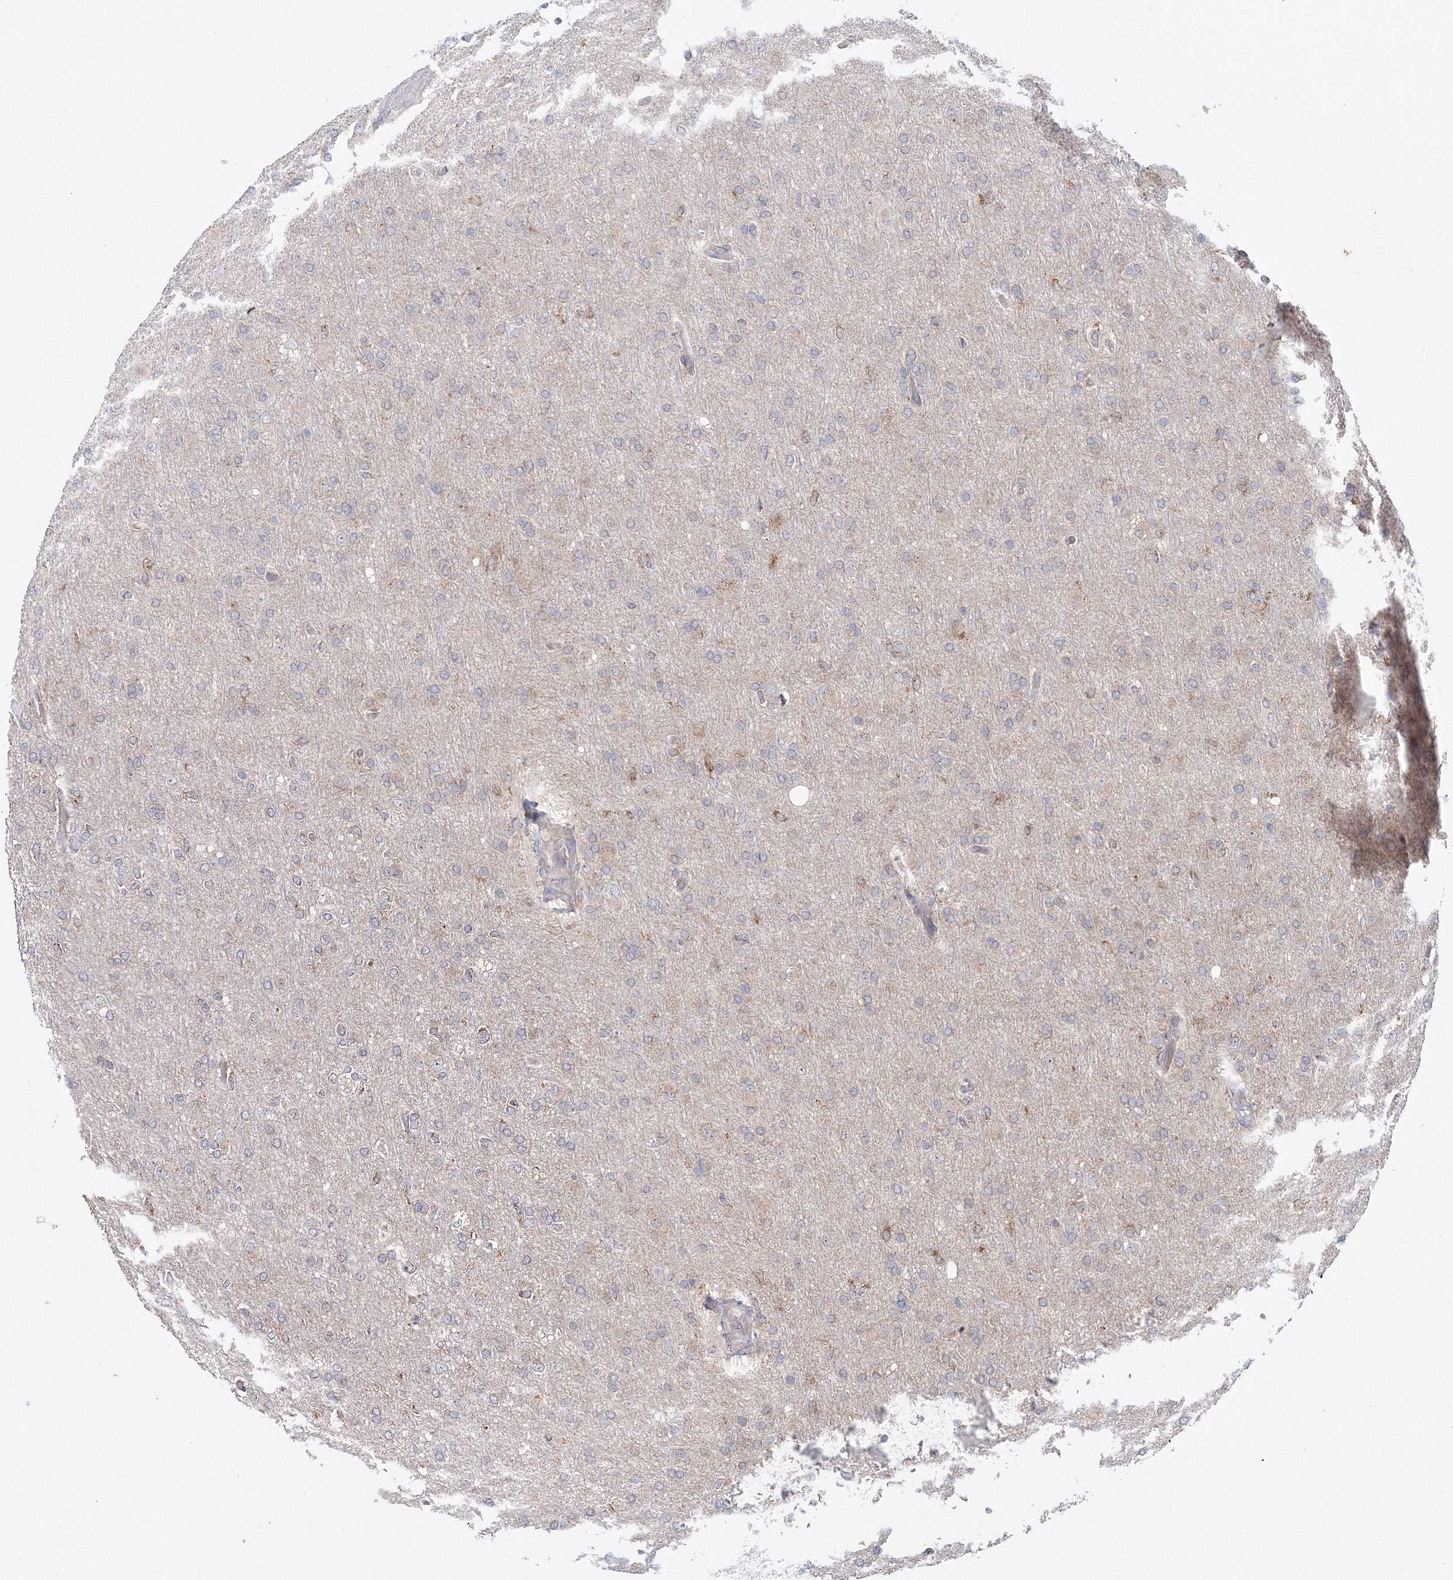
{"staining": {"intensity": "weak", "quantity": "<25%", "location": "cytoplasmic/membranous"}, "tissue": "glioma", "cell_type": "Tumor cells", "image_type": "cancer", "snomed": [{"axis": "morphology", "description": "Glioma, malignant, High grade"}, {"axis": "topography", "description": "Cerebral cortex"}], "caption": "High-grade glioma (malignant) was stained to show a protein in brown. There is no significant positivity in tumor cells.", "gene": "PEX13", "patient": {"sex": "female", "age": 36}}